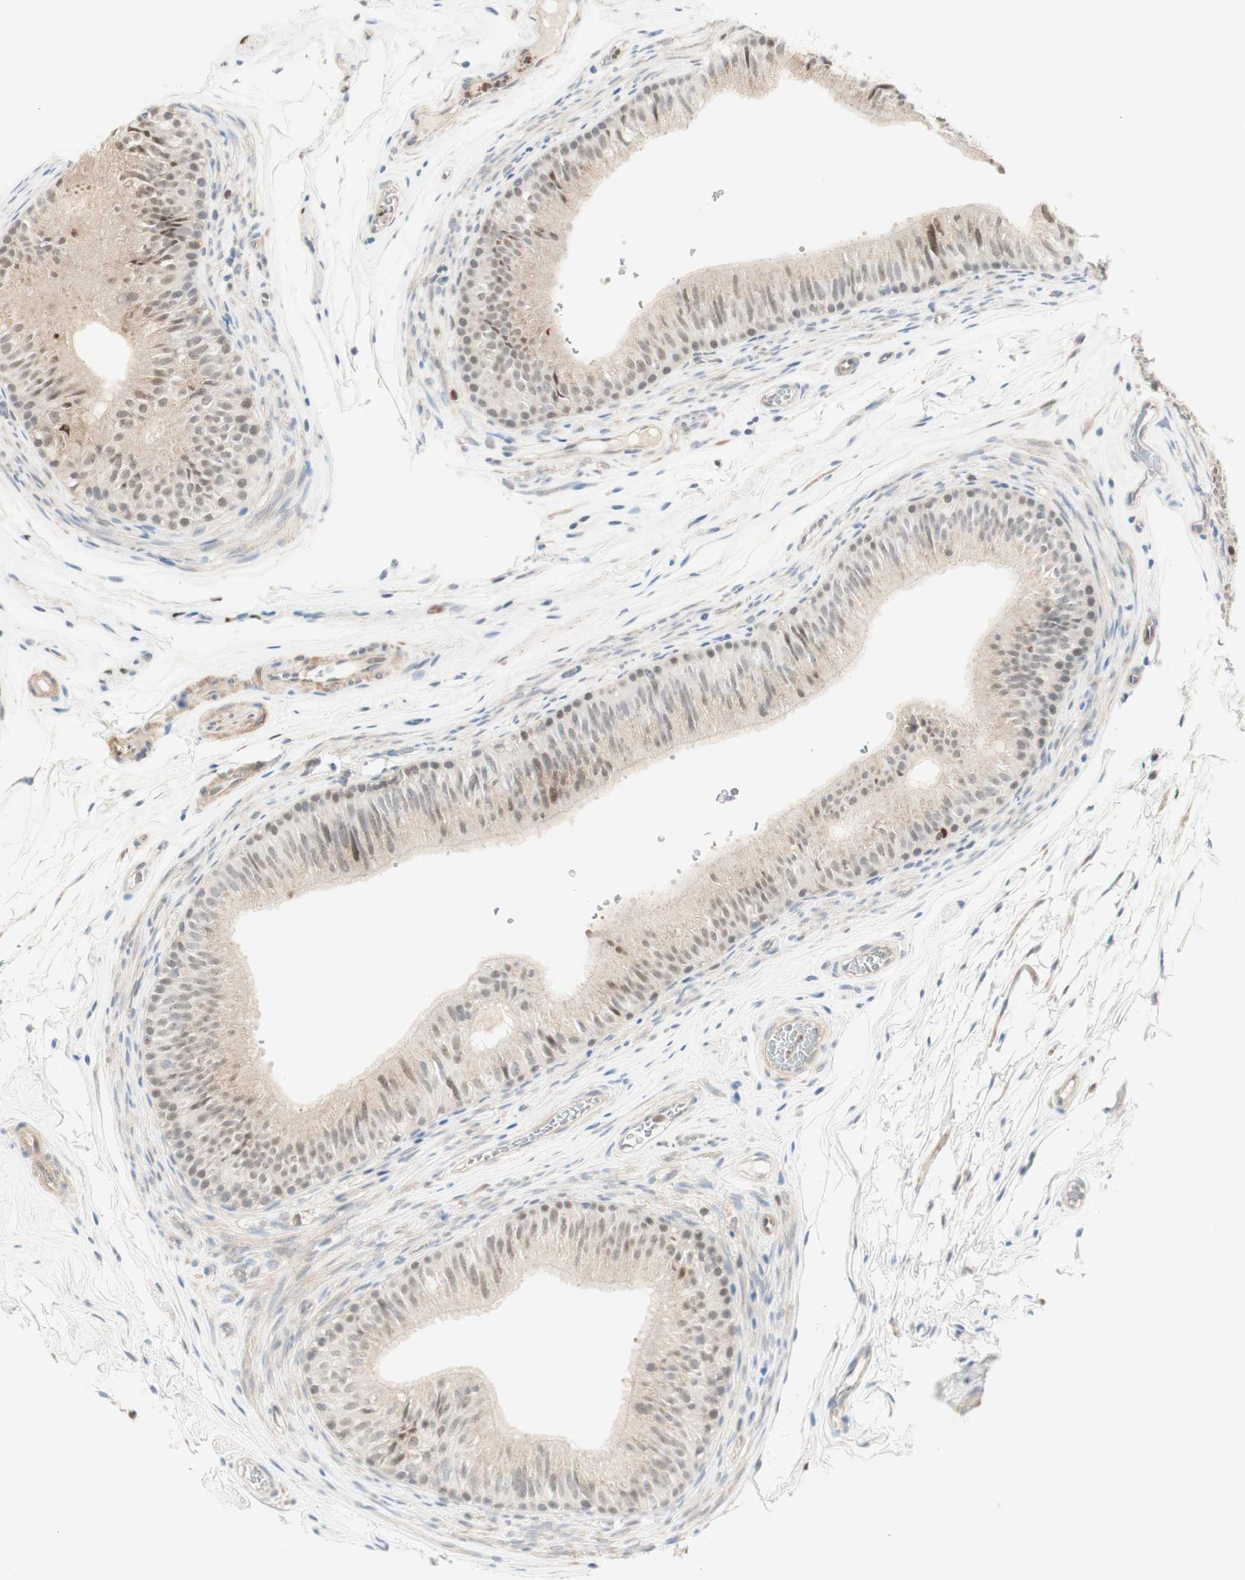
{"staining": {"intensity": "weak", "quantity": "25%-75%", "location": "nuclear"}, "tissue": "epididymis", "cell_type": "Glandular cells", "image_type": "normal", "snomed": [{"axis": "morphology", "description": "Normal tissue, NOS"}, {"axis": "topography", "description": "Epididymis"}], "caption": "Protein expression analysis of normal human epididymis reveals weak nuclear positivity in approximately 25%-75% of glandular cells. The staining was performed using DAB, with brown indicating positive protein expression. Nuclei are stained blue with hematoxylin.", "gene": "RFNG", "patient": {"sex": "male", "age": 36}}